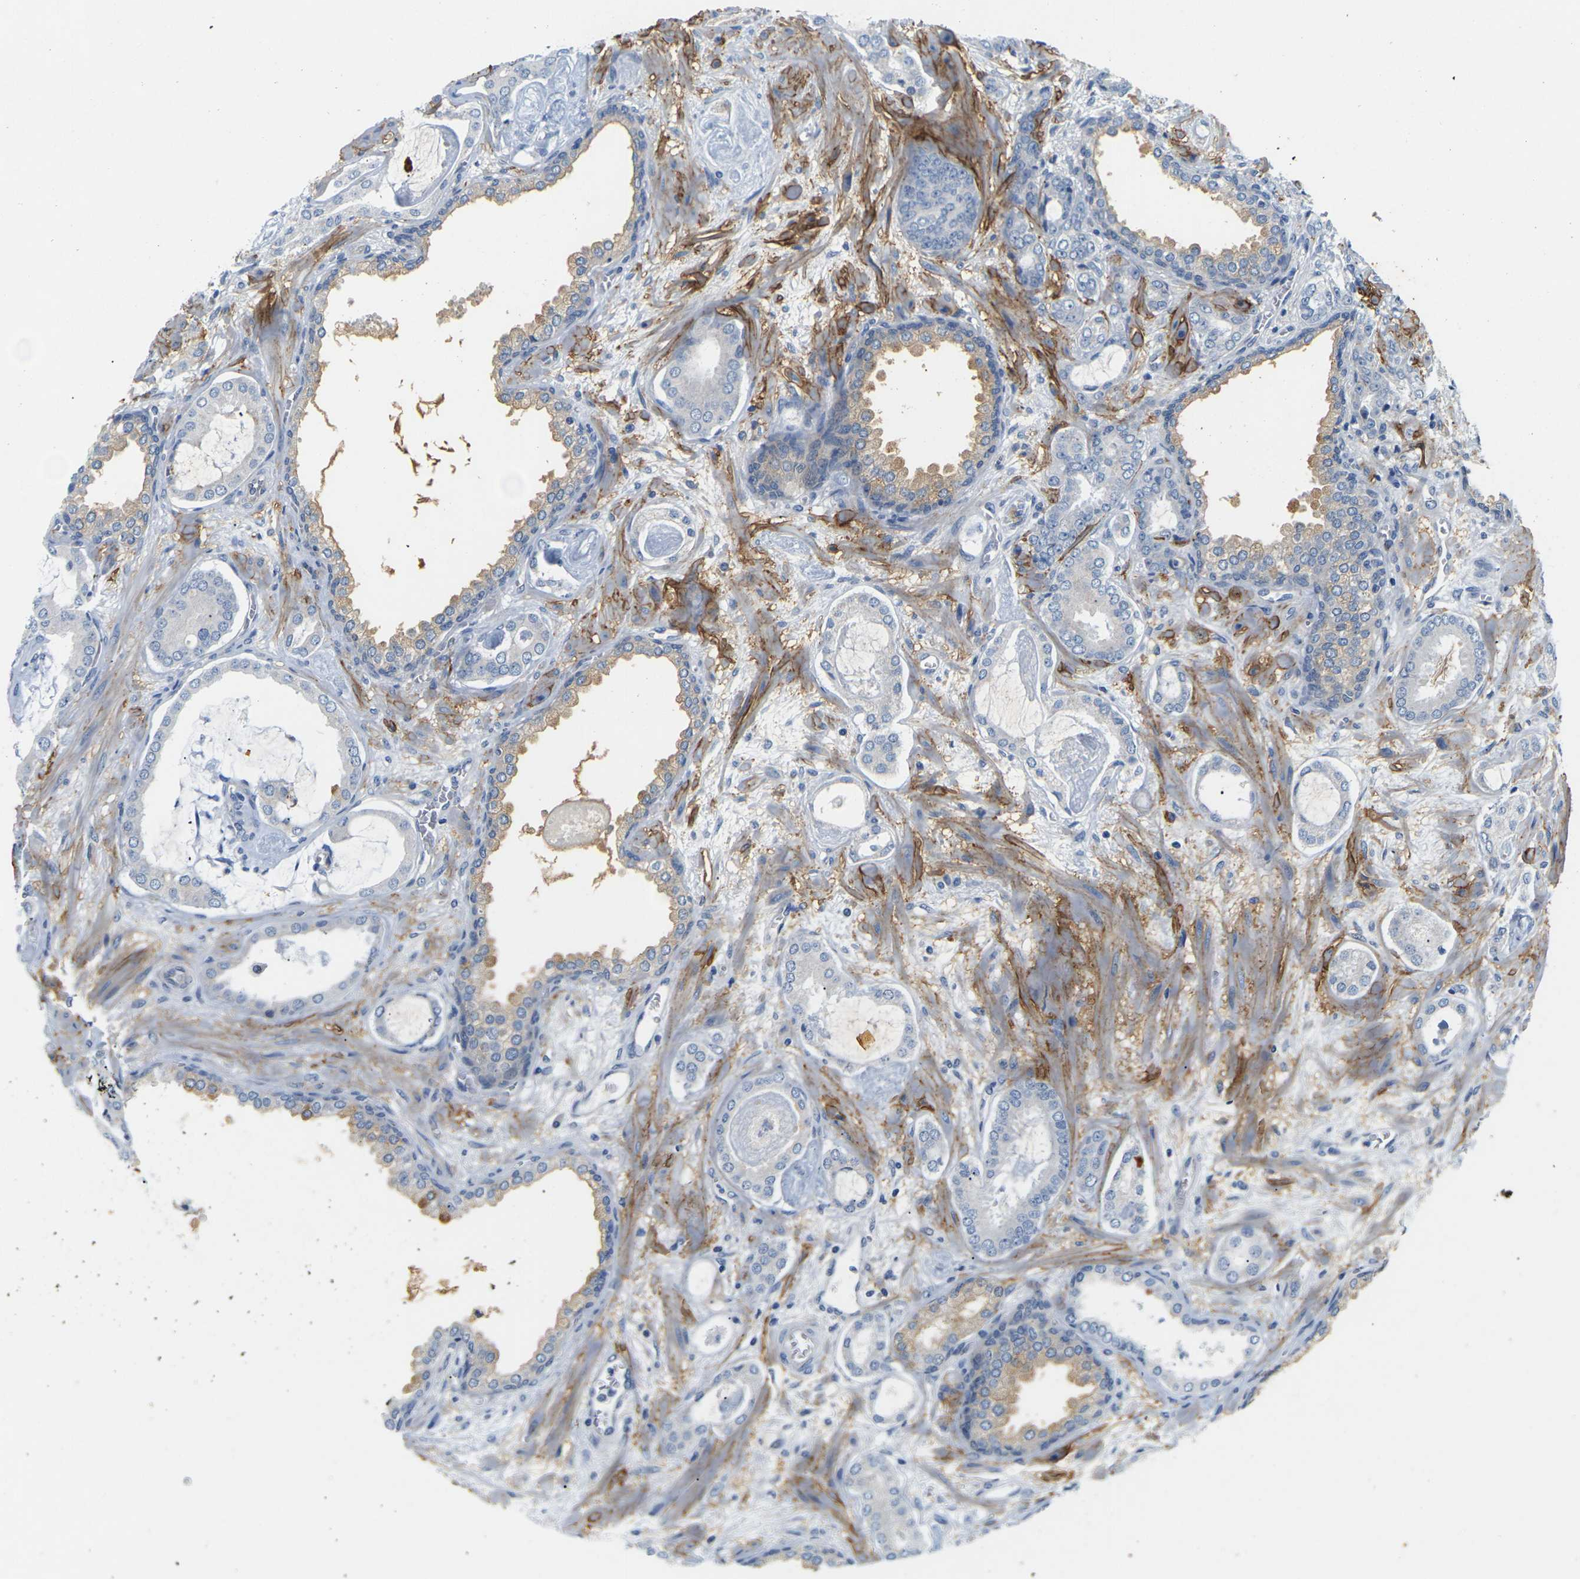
{"staining": {"intensity": "negative", "quantity": "none", "location": "none"}, "tissue": "prostate cancer", "cell_type": "Tumor cells", "image_type": "cancer", "snomed": [{"axis": "morphology", "description": "Adenocarcinoma, Low grade"}, {"axis": "topography", "description": "Prostate"}], "caption": "There is no significant staining in tumor cells of low-grade adenocarcinoma (prostate).", "gene": "ITGA5", "patient": {"sex": "male", "age": 53}}